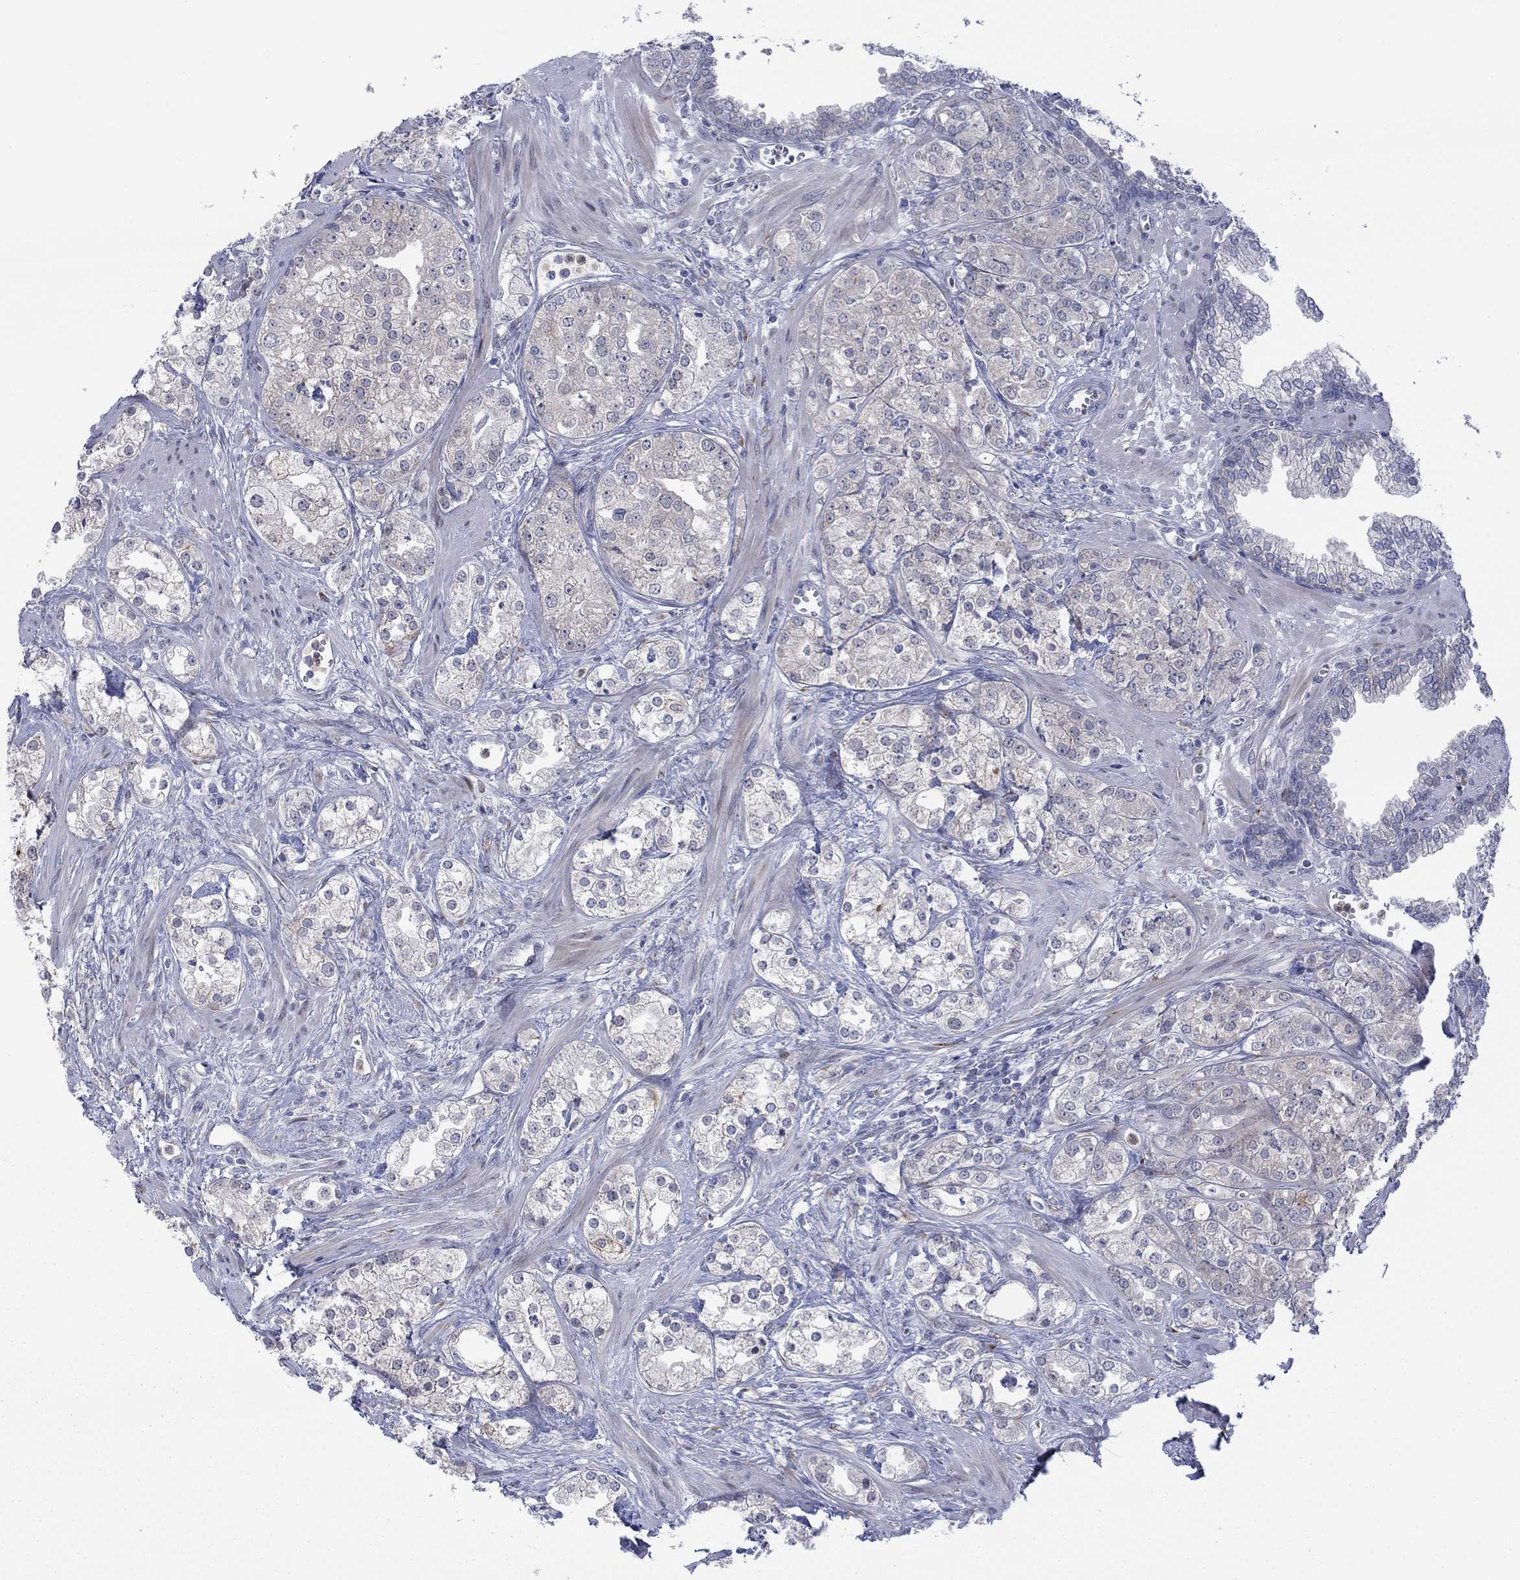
{"staining": {"intensity": "negative", "quantity": "none", "location": "none"}, "tissue": "prostate cancer", "cell_type": "Tumor cells", "image_type": "cancer", "snomed": [{"axis": "morphology", "description": "Adenocarcinoma, NOS"}, {"axis": "topography", "description": "Prostate and seminal vesicle, NOS"}, {"axis": "topography", "description": "Prostate"}], "caption": "Tumor cells are negative for protein expression in human prostate adenocarcinoma.", "gene": "TTC21B", "patient": {"sex": "male", "age": 62}}